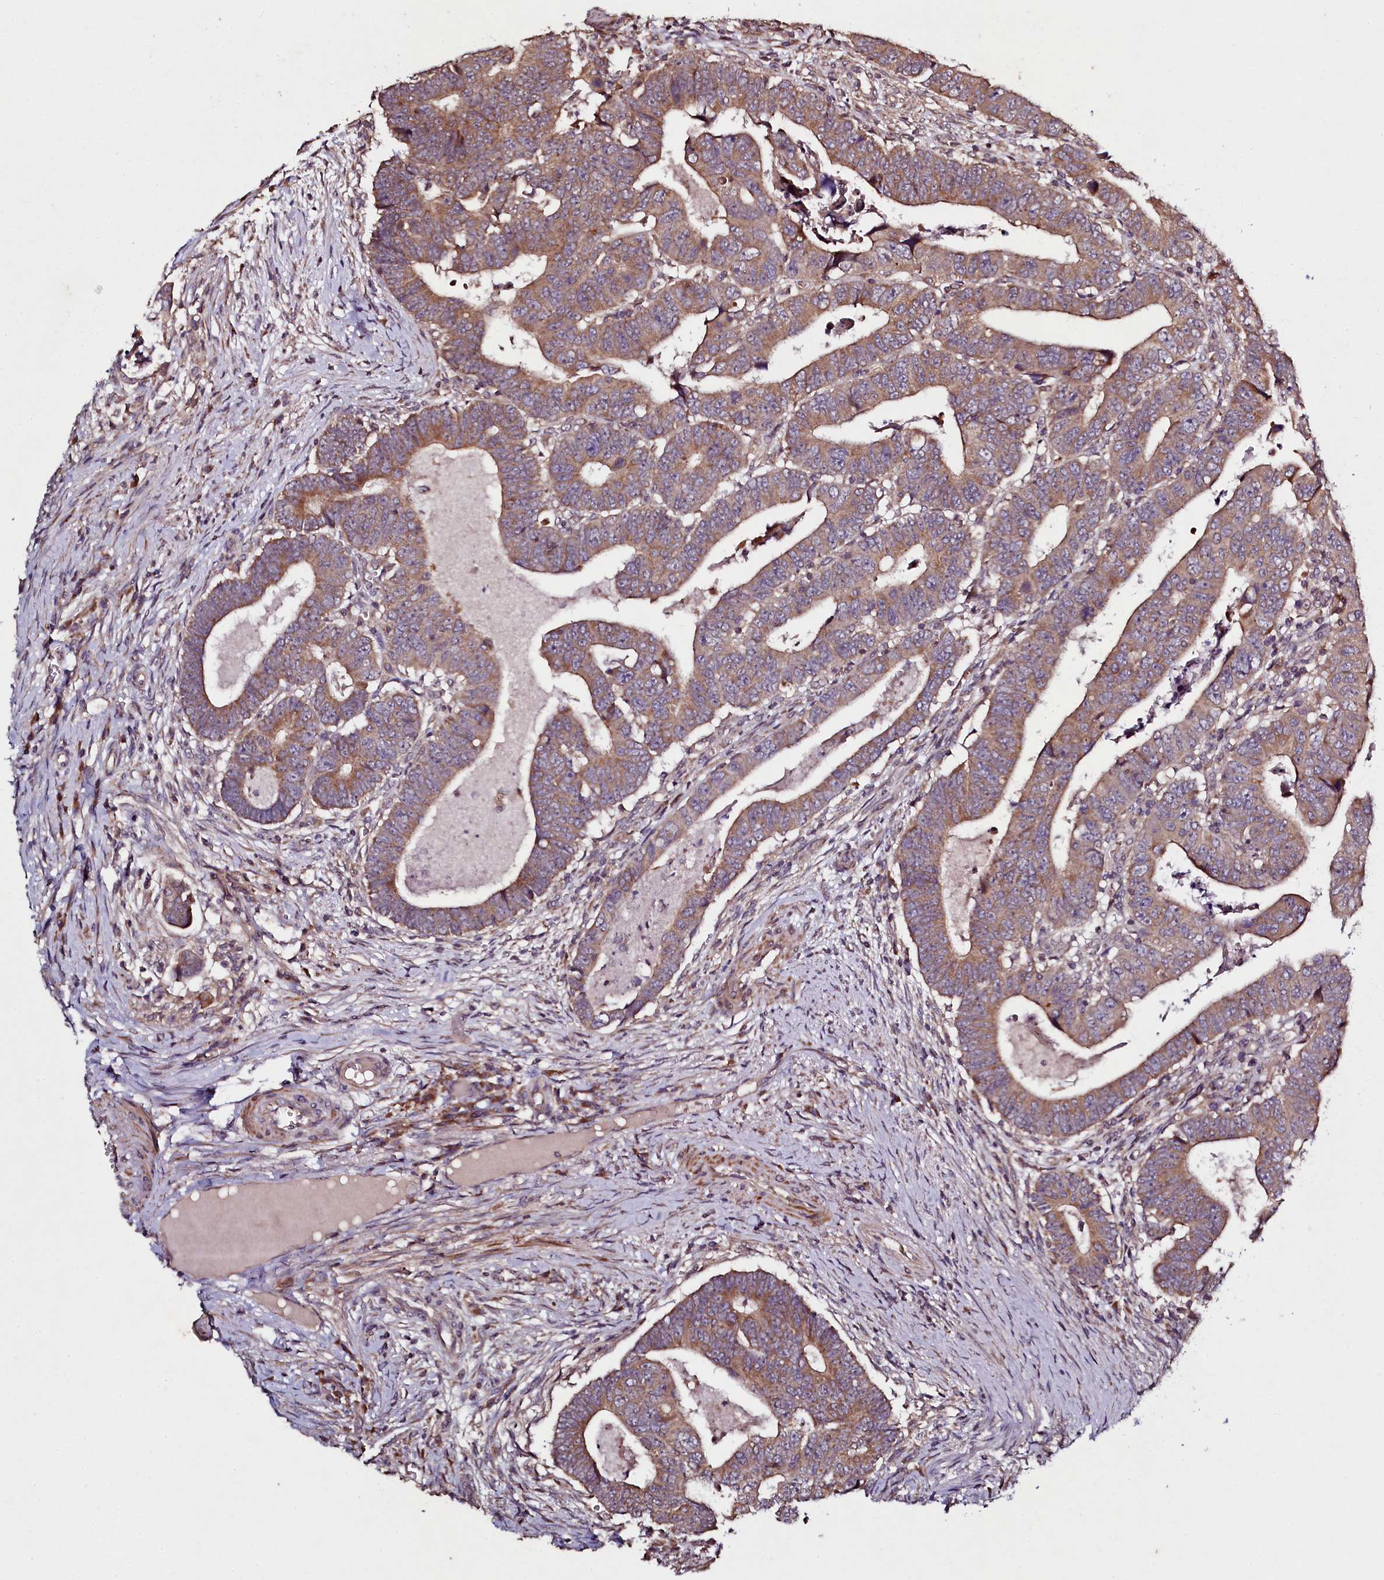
{"staining": {"intensity": "moderate", "quantity": ">75%", "location": "cytoplasmic/membranous"}, "tissue": "colorectal cancer", "cell_type": "Tumor cells", "image_type": "cancer", "snomed": [{"axis": "morphology", "description": "Normal tissue, NOS"}, {"axis": "morphology", "description": "Adenocarcinoma, NOS"}, {"axis": "topography", "description": "Rectum"}], "caption": "An immunohistochemistry (IHC) micrograph of neoplastic tissue is shown. Protein staining in brown highlights moderate cytoplasmic/membranous positivity in colorectal adenocarcinoma within tumor cells.", "gene": "SEC24C", "patient": {"sex": "female", "age": 65}}